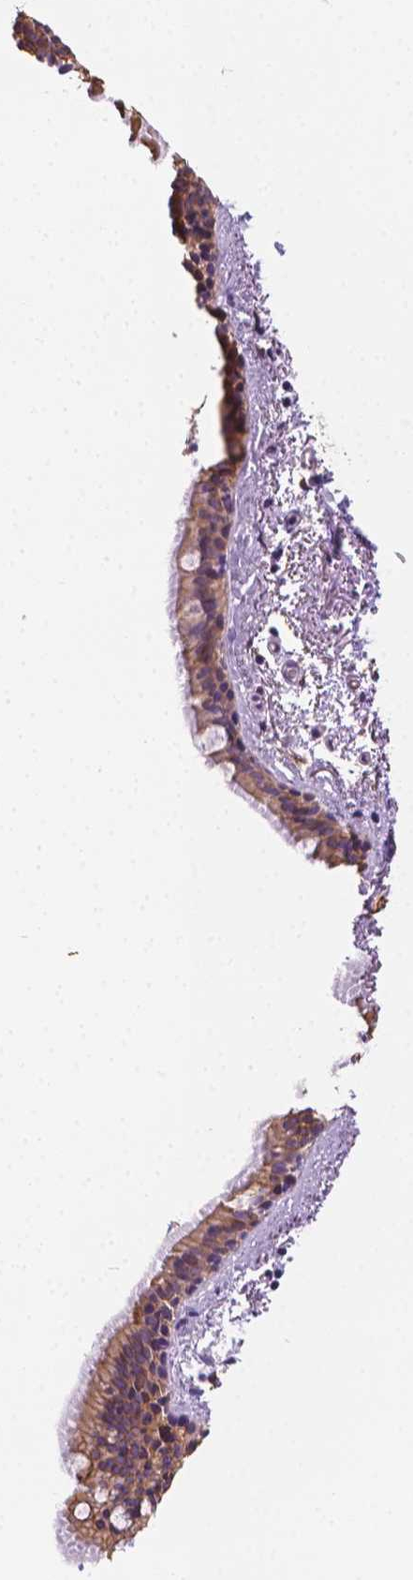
{"staining": {"intensity": "moderate", "quantity": ">75%", "location": "cytoplasmic/membranous"}, "tissue": "bronchus", "cell_type": "Respiratory epithelial cells", "image_type": "normal", "snomed": [{"axis": "morphology", "description": "Normal tissue, NOS"}, {"axis": "topography", "description": "Bronchus"}], "caption": "High-magnification brightfield microscopy of benign bronchus stained with DAB (3,3'-diaminobenzidine) (brown) and counterstained with hematoxylin (blue). respiratory epithelial cells exhibit moderate cytoplasmic/membranous positivity is present in approximately>75% of cells.", "gene": "PPL", "patient": {"sex": "female", "age": 61}}